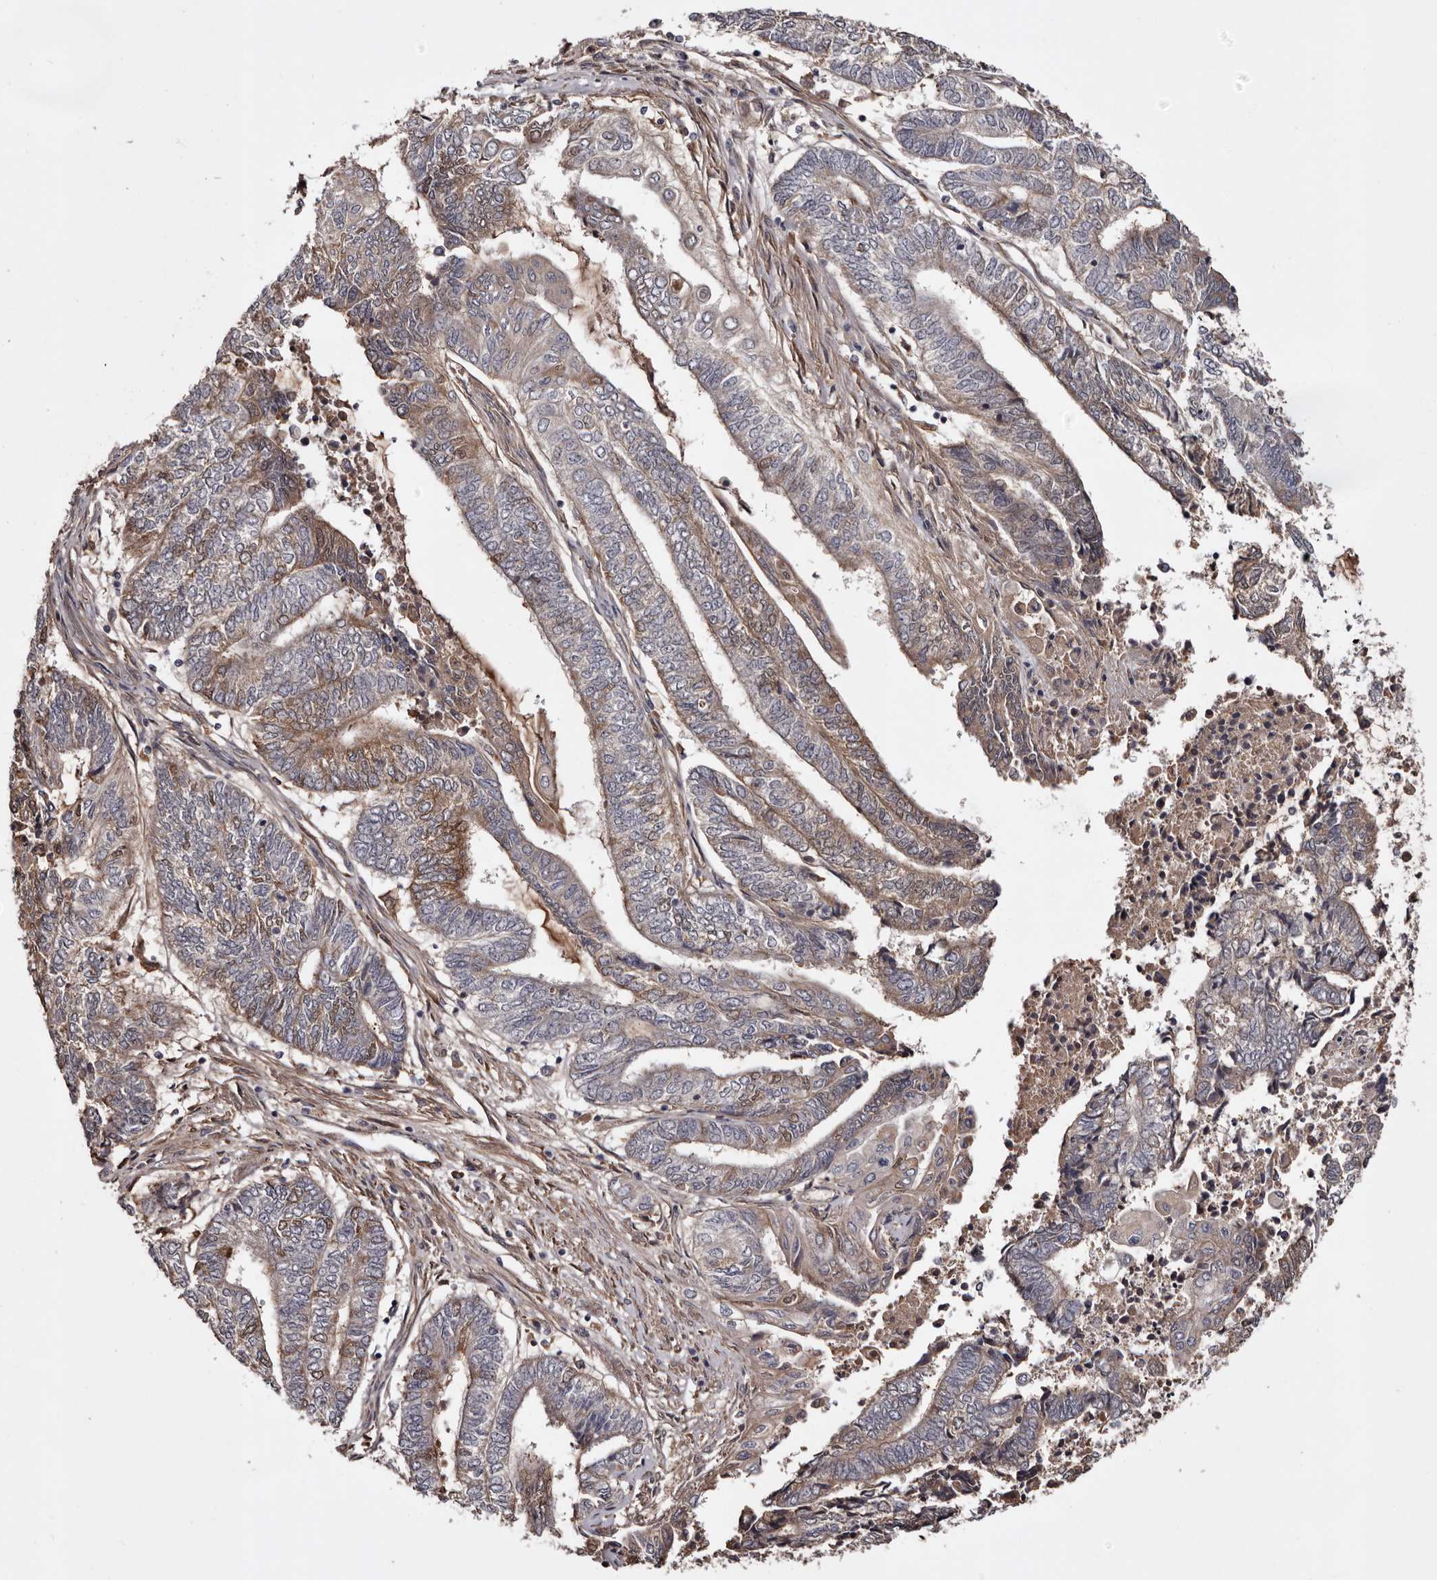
{"staining": {"intensity": "moderate", "quantity": "25%-75%", "location": "cytoplasmic/membranous"}, "tissue": "endometrial cancer", "cell_type": "Tumor cells", "image_type": "cancer", "snomed": [{"axis": "morphology", "description": "Adenocarcinoma, NOS"}, {"axis": "topography", "description": "Uterus"}, {"axis": "topography", "description": "Endometrium"}], "caption": "An image of endometrial cancer stained for a protein shows moderate cytoplasmic/membranous brown staining in tumor cells.", "gene": "CYP1B1", "patient": {"sex": "female", "age": 70}}